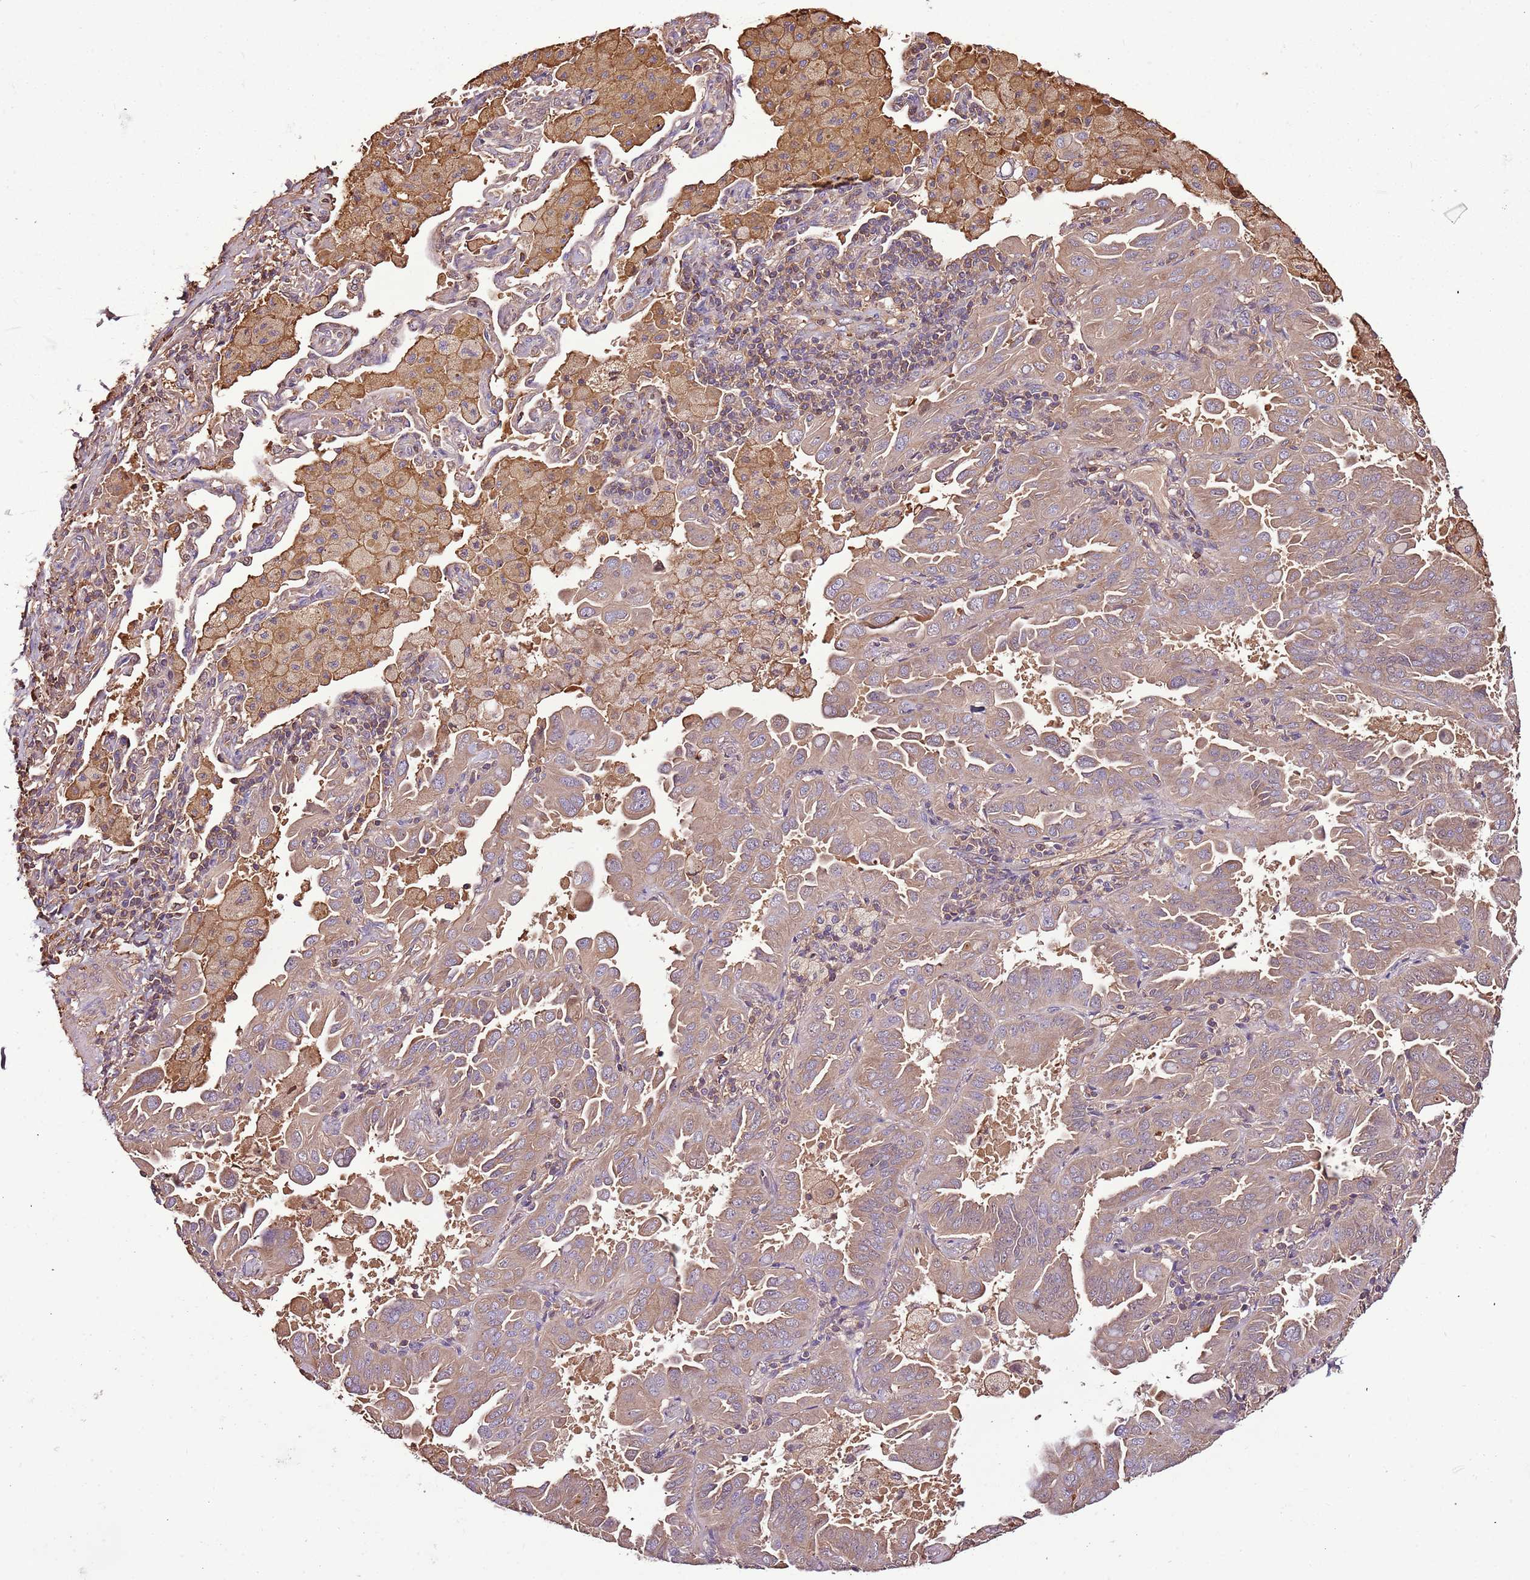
{"staining": {"intensity": "moderate", "quantity": ">75%", "location": "cytoplasmic/membranous"}, "tissue": "lung cancer", "cell_type": "Tumor cells", "image_type": "cancer", "snomed": [{"axis": "morphology", "description": "Adenocarcinoma, NOS"}, {"axis": "topography", "description": "Lung"}], "caption": "A medium amount of moderate cytoplasmic/membranous staining is present in about >75% of tumor cells in lung adenocarcinoma tissue.", "gene": "DENR", "patient": {"sex": "male", "age": 64}}